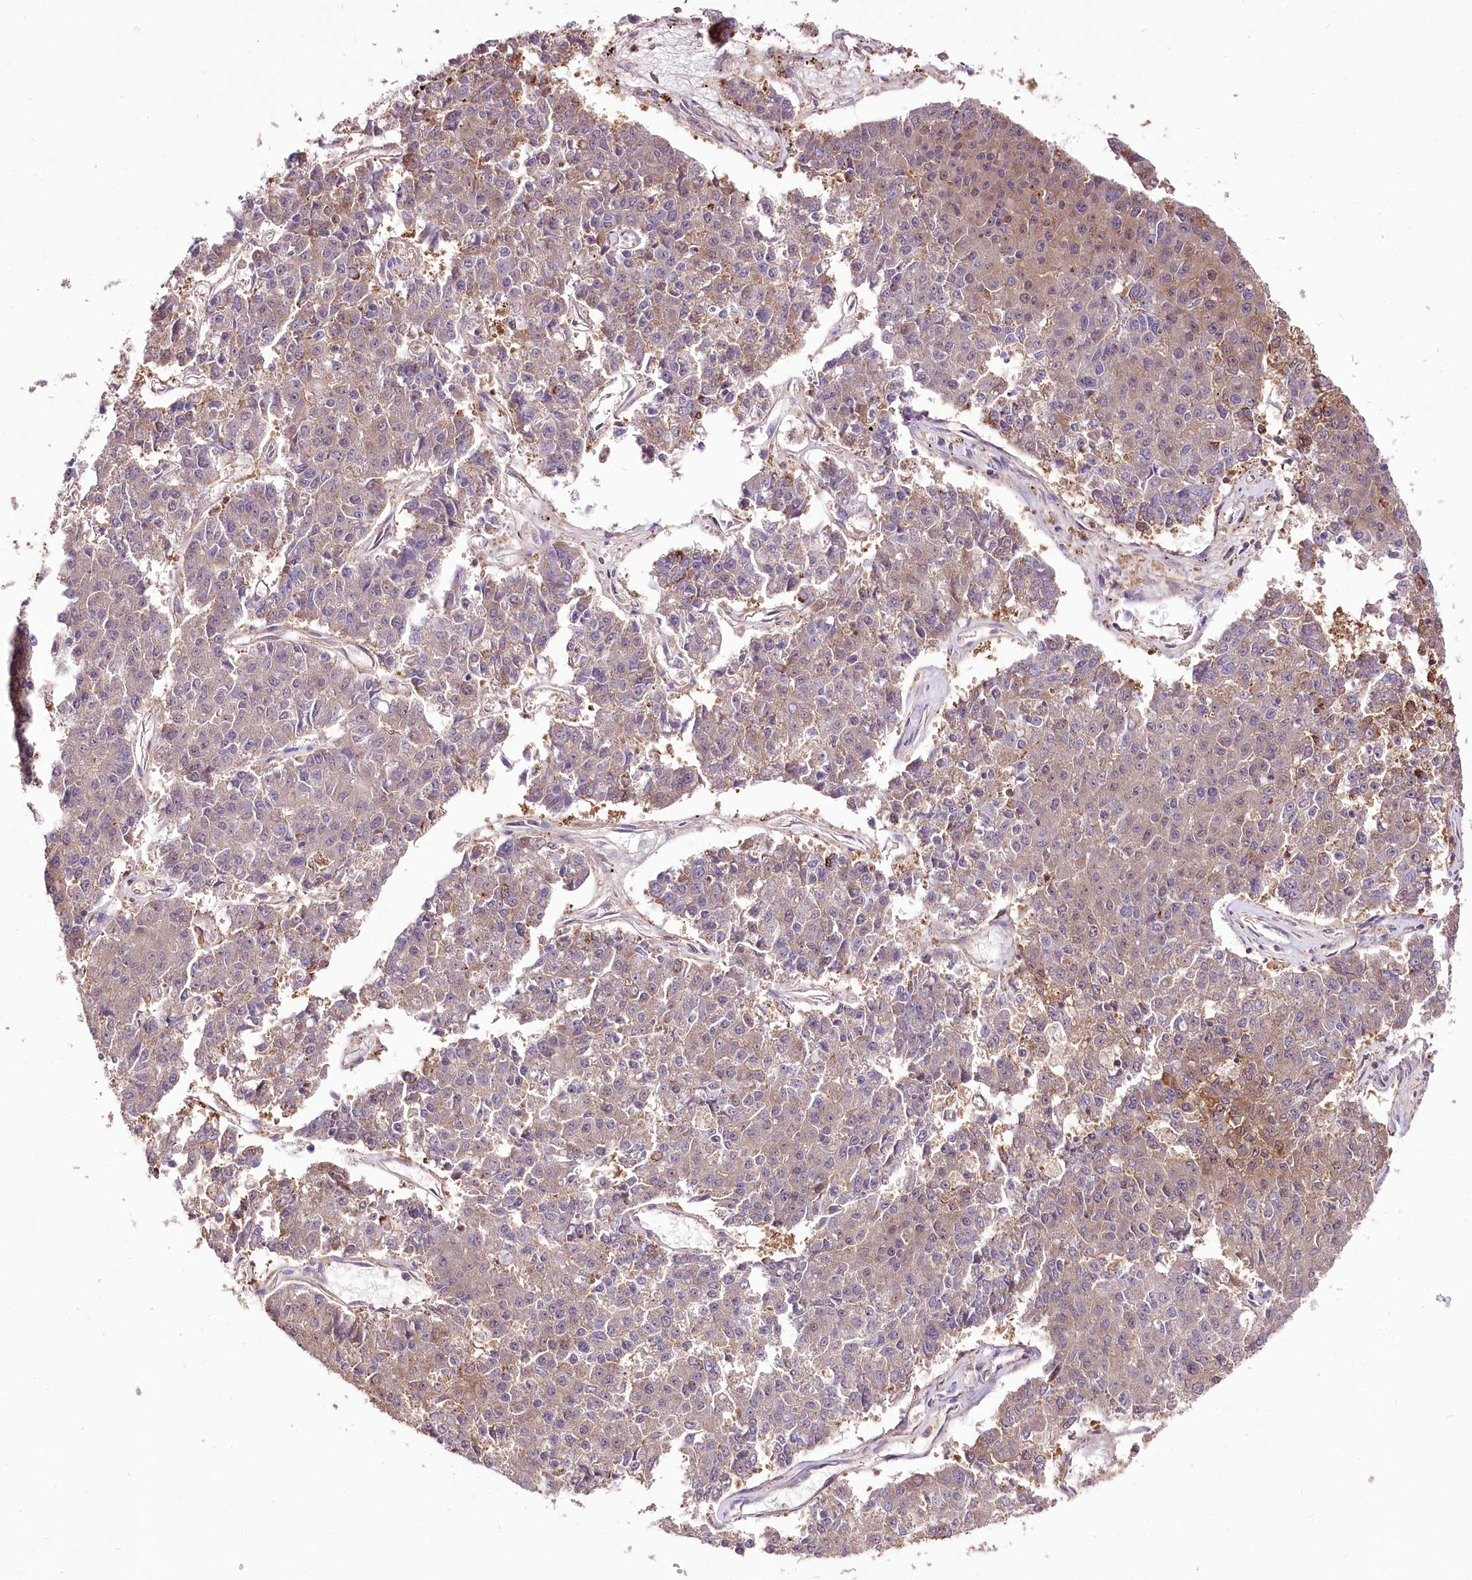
{"staining": {"intensity": "weak", "quantity": "25%-75%", "location": "cytoplasmic/membranous"}, "tissue": "pancreatic cancer", "cell_type": "Tumor cells", "image_type": "cancer", "snomed": [{"axis": "morphology", "description": "Adenocarcinoma, NOS"}, {"axis": "topography", "description": "Pancreas"}], "caption": "A high-resolution photomicrograph shows IHC staining of pancreatic cancer (adenocarcinoma), which displays weak cytoplasmic/membranous expression in approximately 25%-75% of tumor cells. The staining was performed using DAB (3,3'-diaminobenzidine) to visualize the protein expression in brown, while the nuclei were stained in blue with hematoxylin (Magnification: 20x).", "gene": "UGP2", "patient": {"sex": "male", "age": 50}}